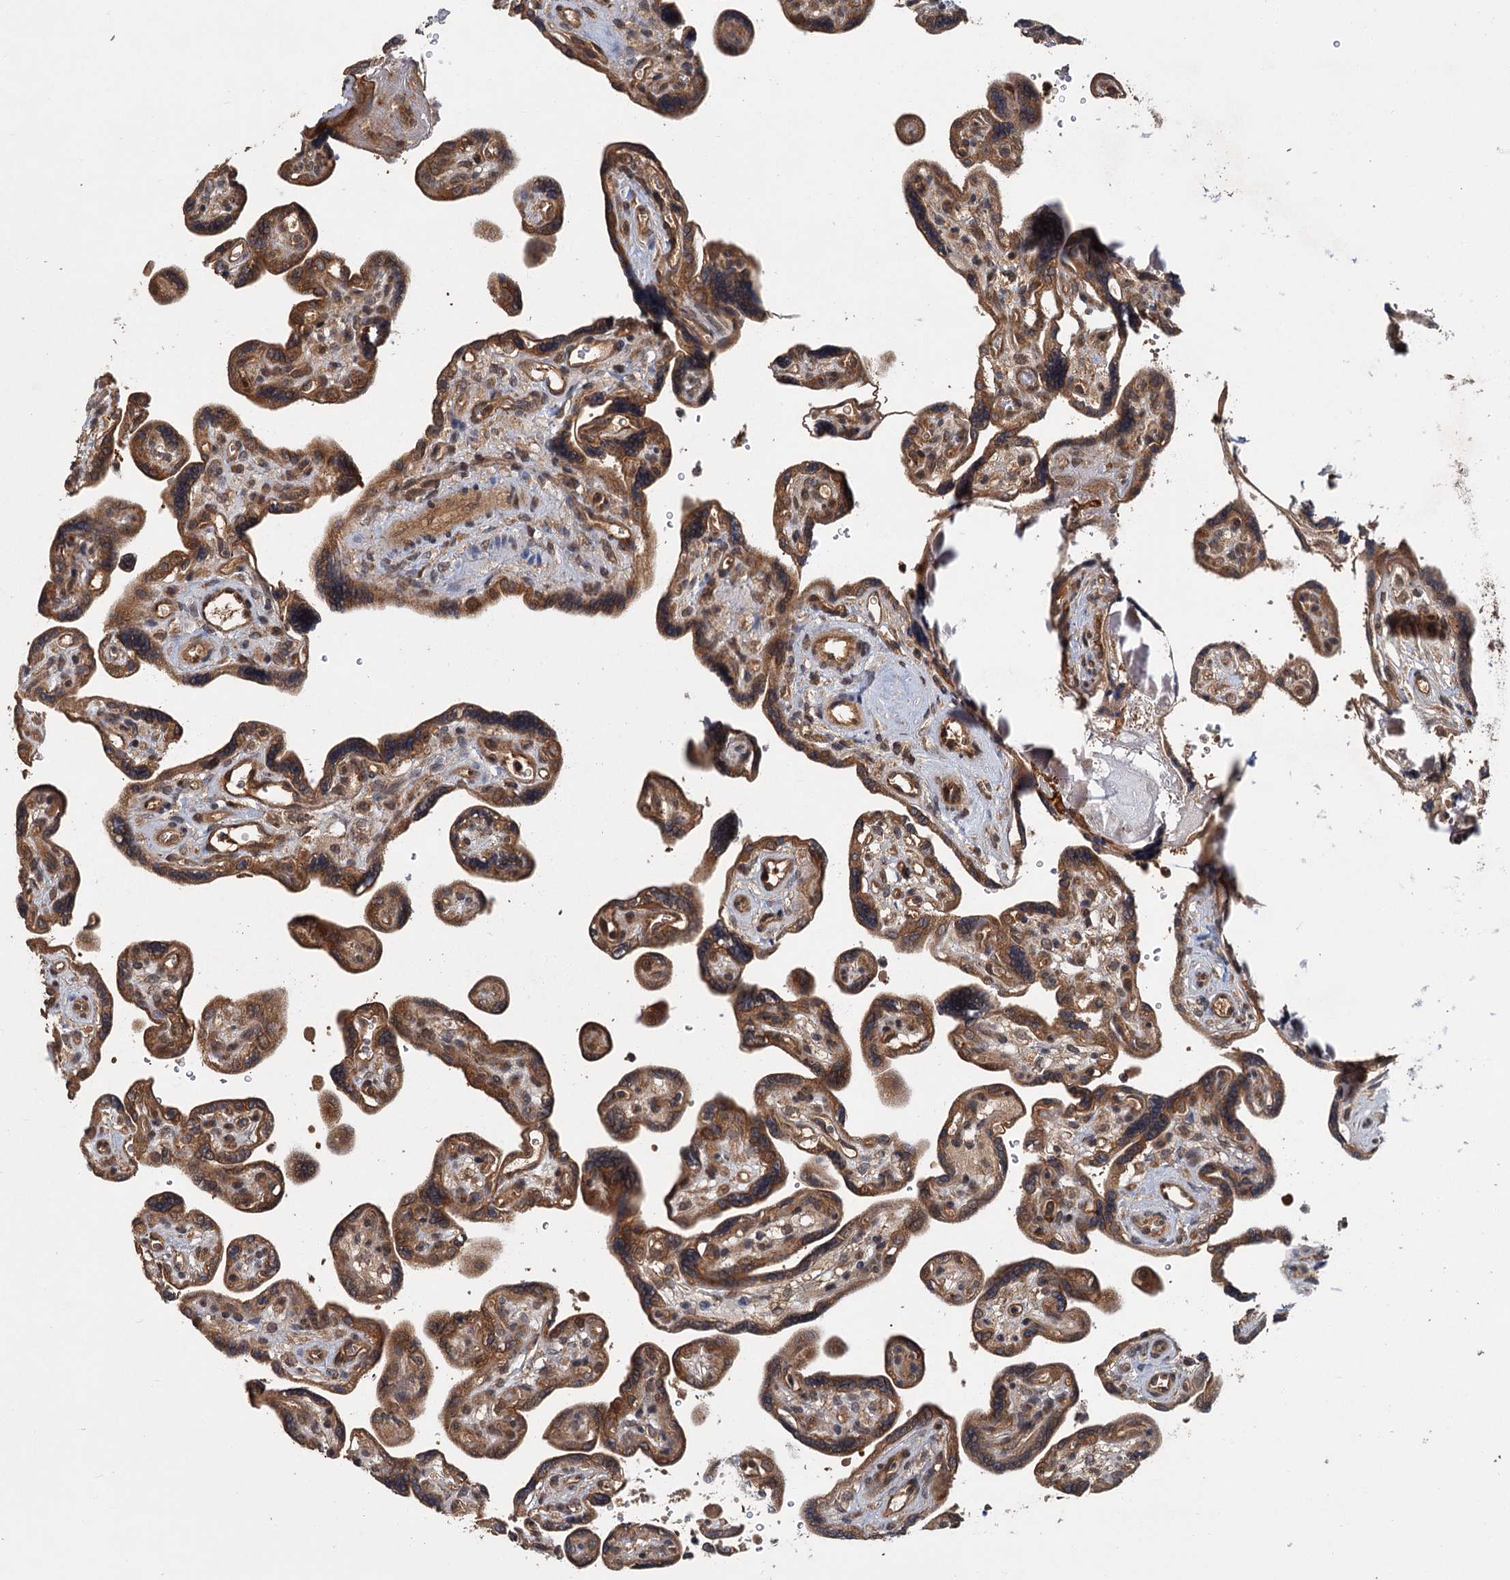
{"staining": {"intensity": "strong", "quantity": "25%-75%", "location": "cytoplasmic/membranous"}, "tissue": "placenta", "cell_type": "Trophoblastic cells", "image_type": "normal", "snomed": [{"axis": "morphology", "description": "Normal tissue, NOS"}, {"axis": "topography", "description": "Placenta"}], "caption": "A photomicrograph of placenta stained for a protein reveals strong cytoplasmic/membranous brown staining in trophoblastic cells.", "gene": "KANSL2", "patient": {"sex": "female", "age": 39}}